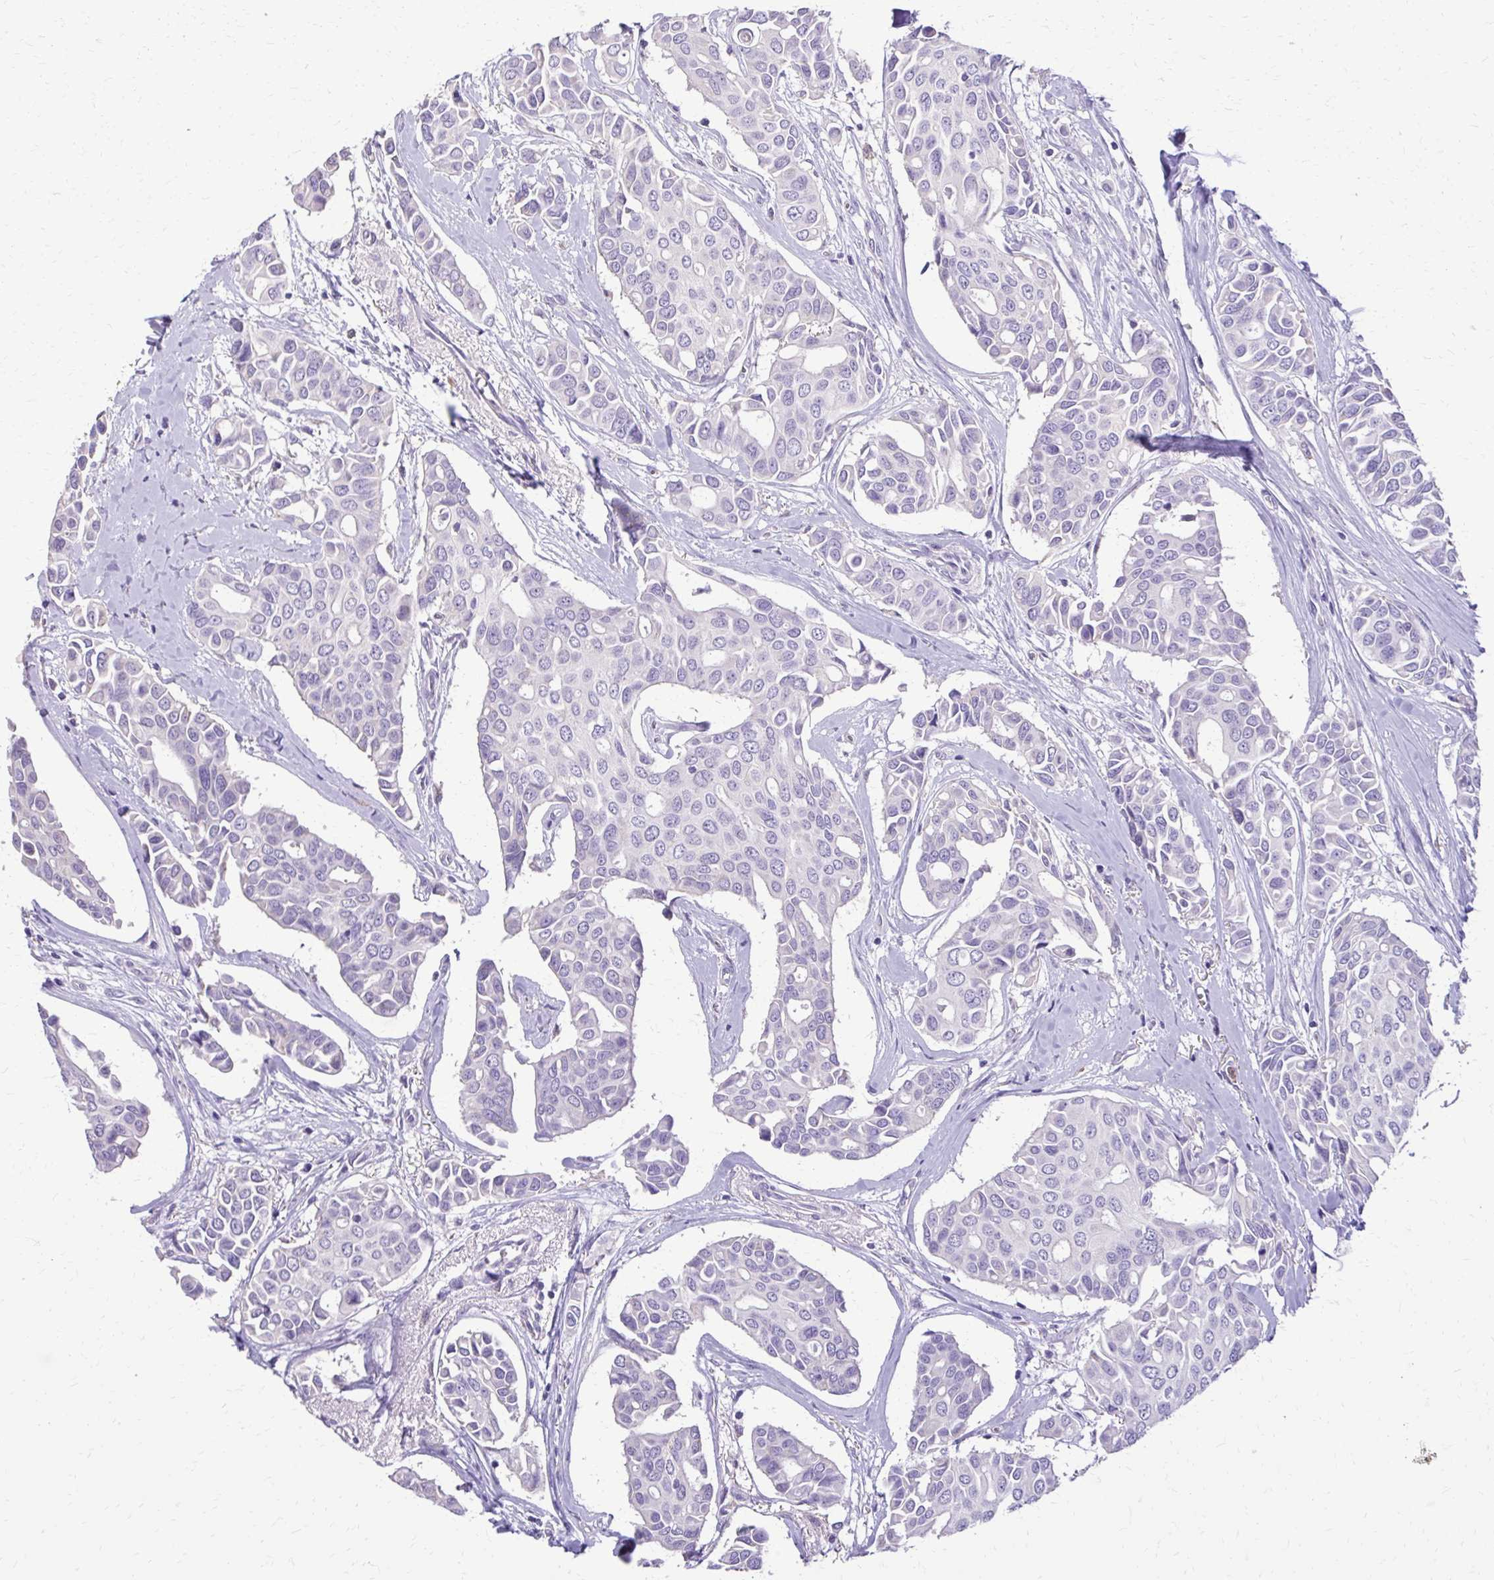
{"staining": {"intensity": "negative", "quantity": "none", "location": "none"}, "tissue": "breast cancer", "cell_type": "Tumor cells", "image_type": "cancer", "snomed": [{"axis": "morphology", "description": "Duct carcinoma"}, {"axis": "topography", "description": "Breast"}], "caption": "Immunohistochemistry photomicrograph of neoplastic tissue: breast cancer stained with DAB shows no significant protein positivity in tumor cells.", "gene": "CAT", "patient": {"sex": "female", "age": 54}}